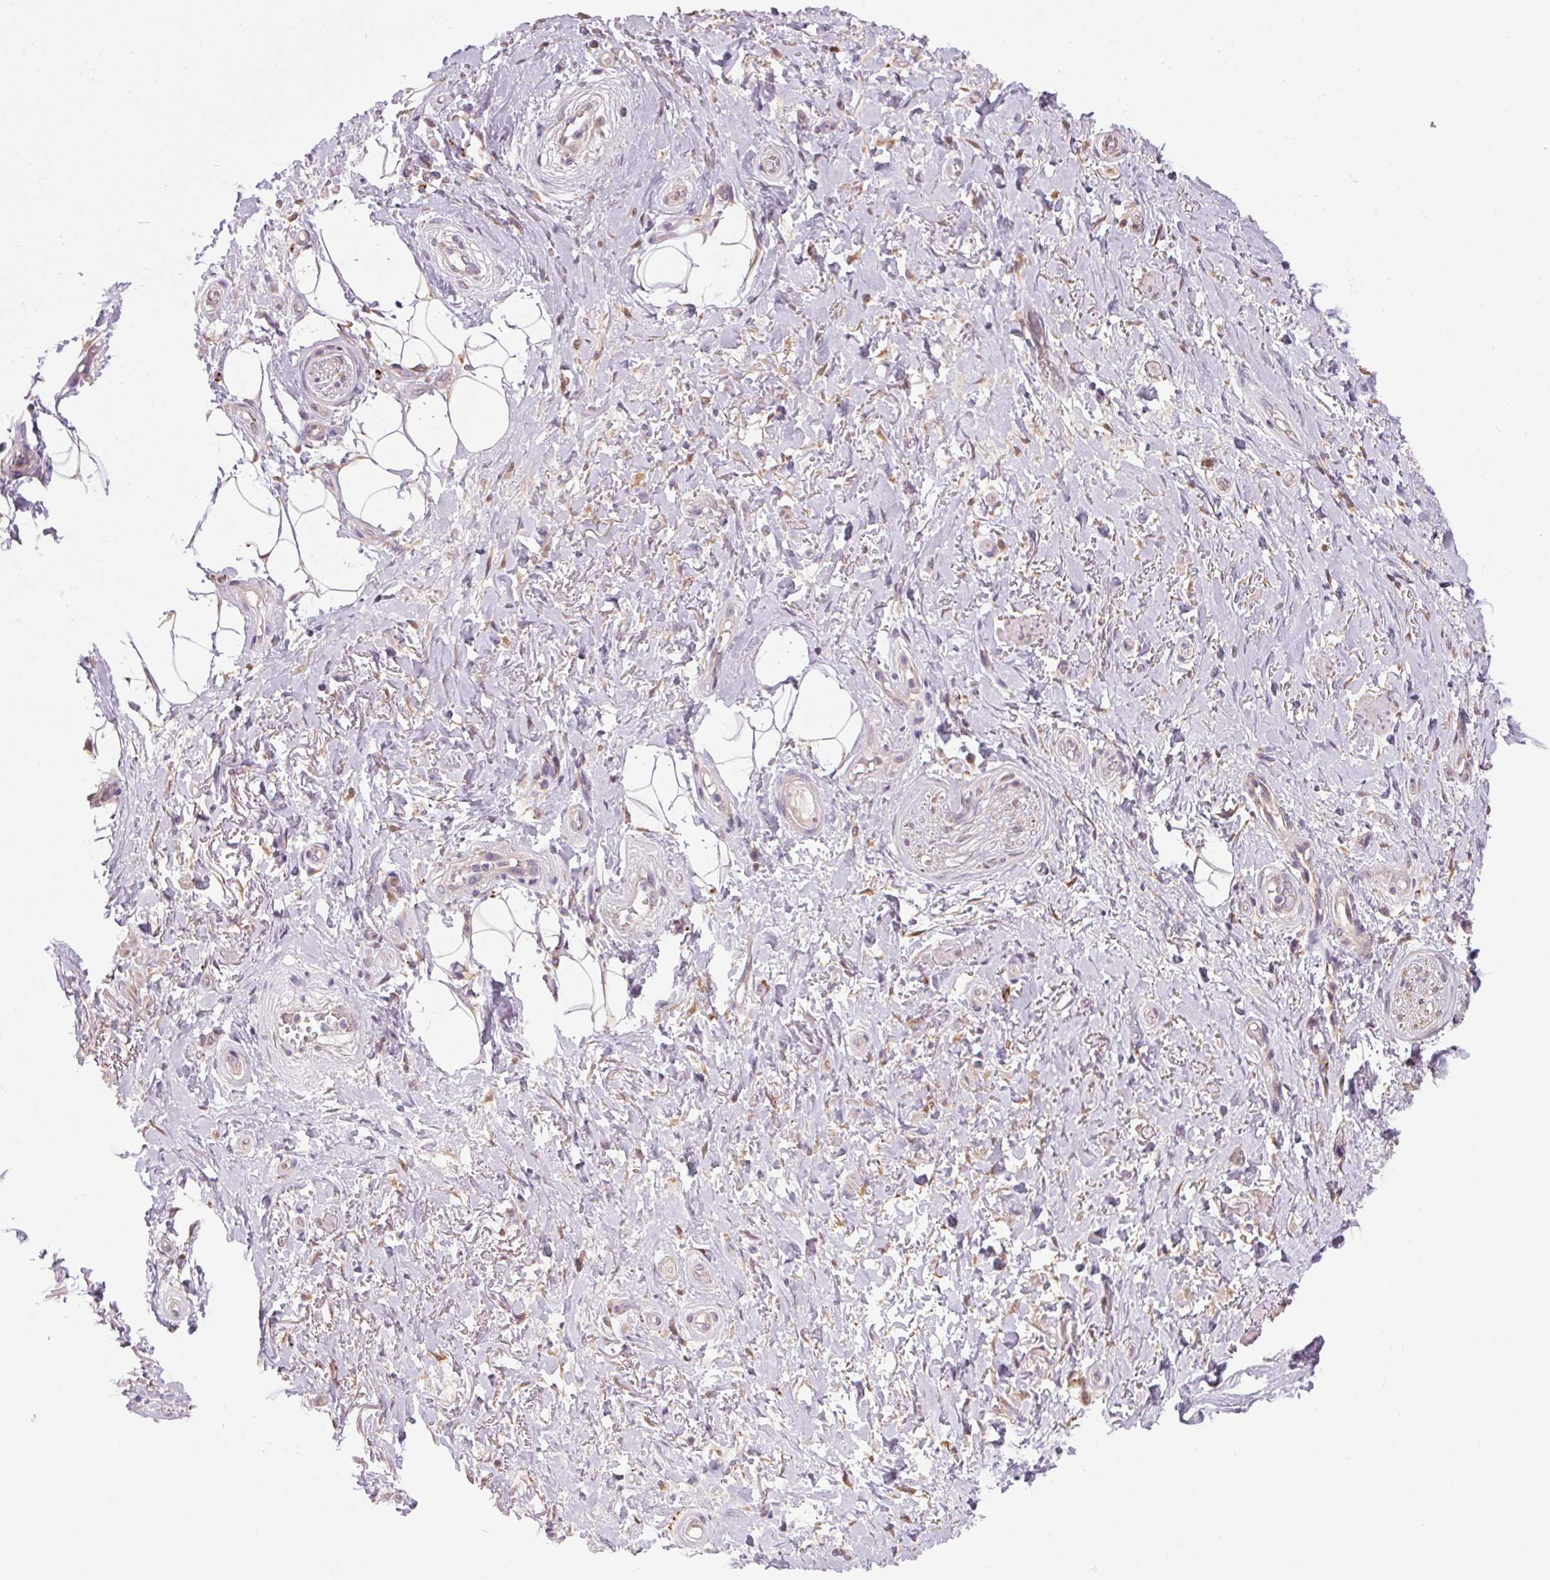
{"staining": {"intensity": "negative", "quantity": "none", "location": "none"}, "tissue": "adipose tissue", "cell_type": "Adipocytes", "image_type": "normal", "snomed": [{"axis": "morphology", "description": "Normal tissue, NOS"}, {"axis": "topography", "description": "Anal"}, {"axis": "topography", "description": "Peripheral nerve tissue"}], "caption": "Histopathology image shows no protein expression in adipocytes of benign adipose tissue.", "gene": "ADH5", "patient": {"sex": "male", "age": 53}}